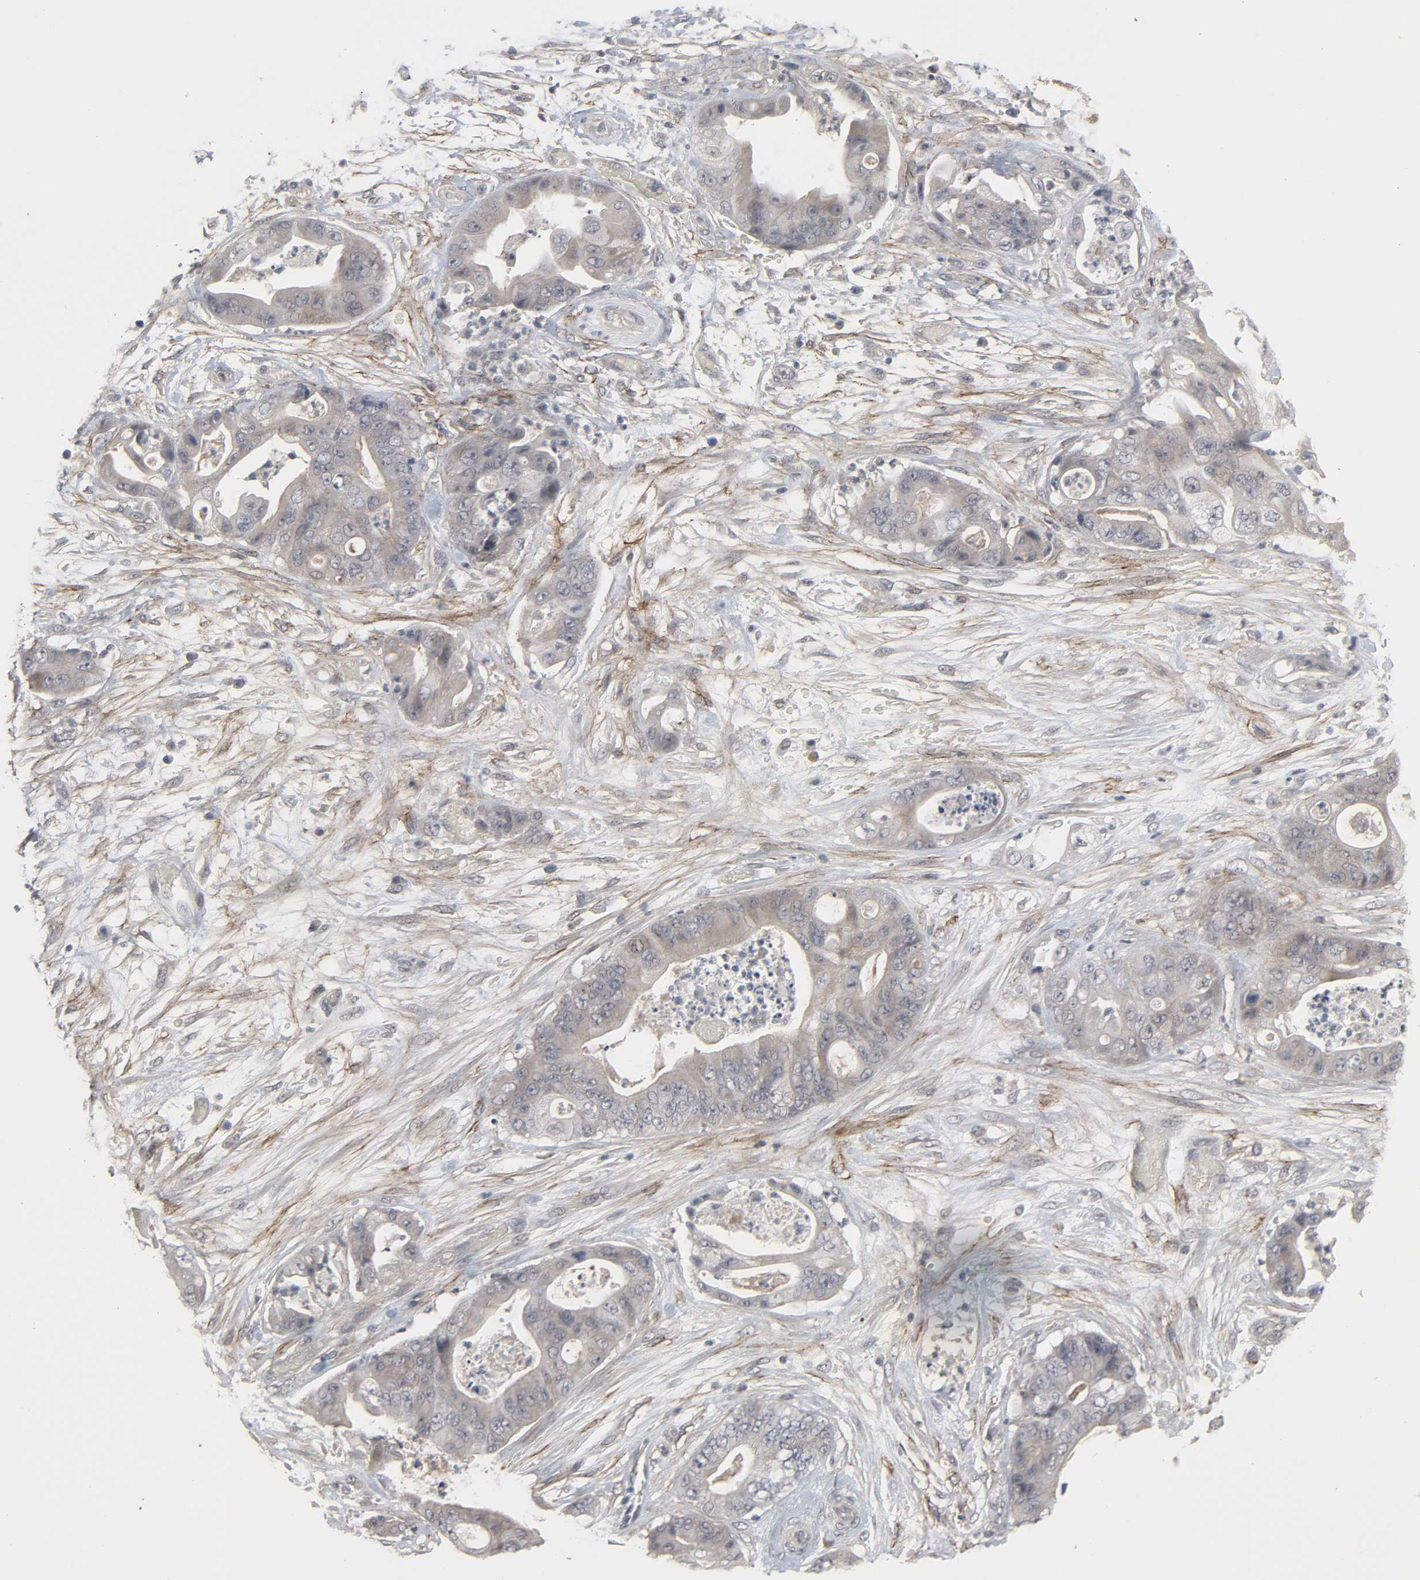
{"staining": {"intensity": "negative", "quantity": "none", "location": "none"}, "tissue": "stomach cancer", "cell_type": "Tumor cells", "image_type": "cancer", "snomed": [{"axis": "morphology", "description": "Adenocarcinoma, NOS"}, {"axis": "topography", "description": "Stomach"}], "caption": "This is a photomicrograph of IHC staining of stomach cancer, which shows no positivity in tumor cells.", "gene": "ZNF222", "patient": {"sex": "female", "age": 73}}